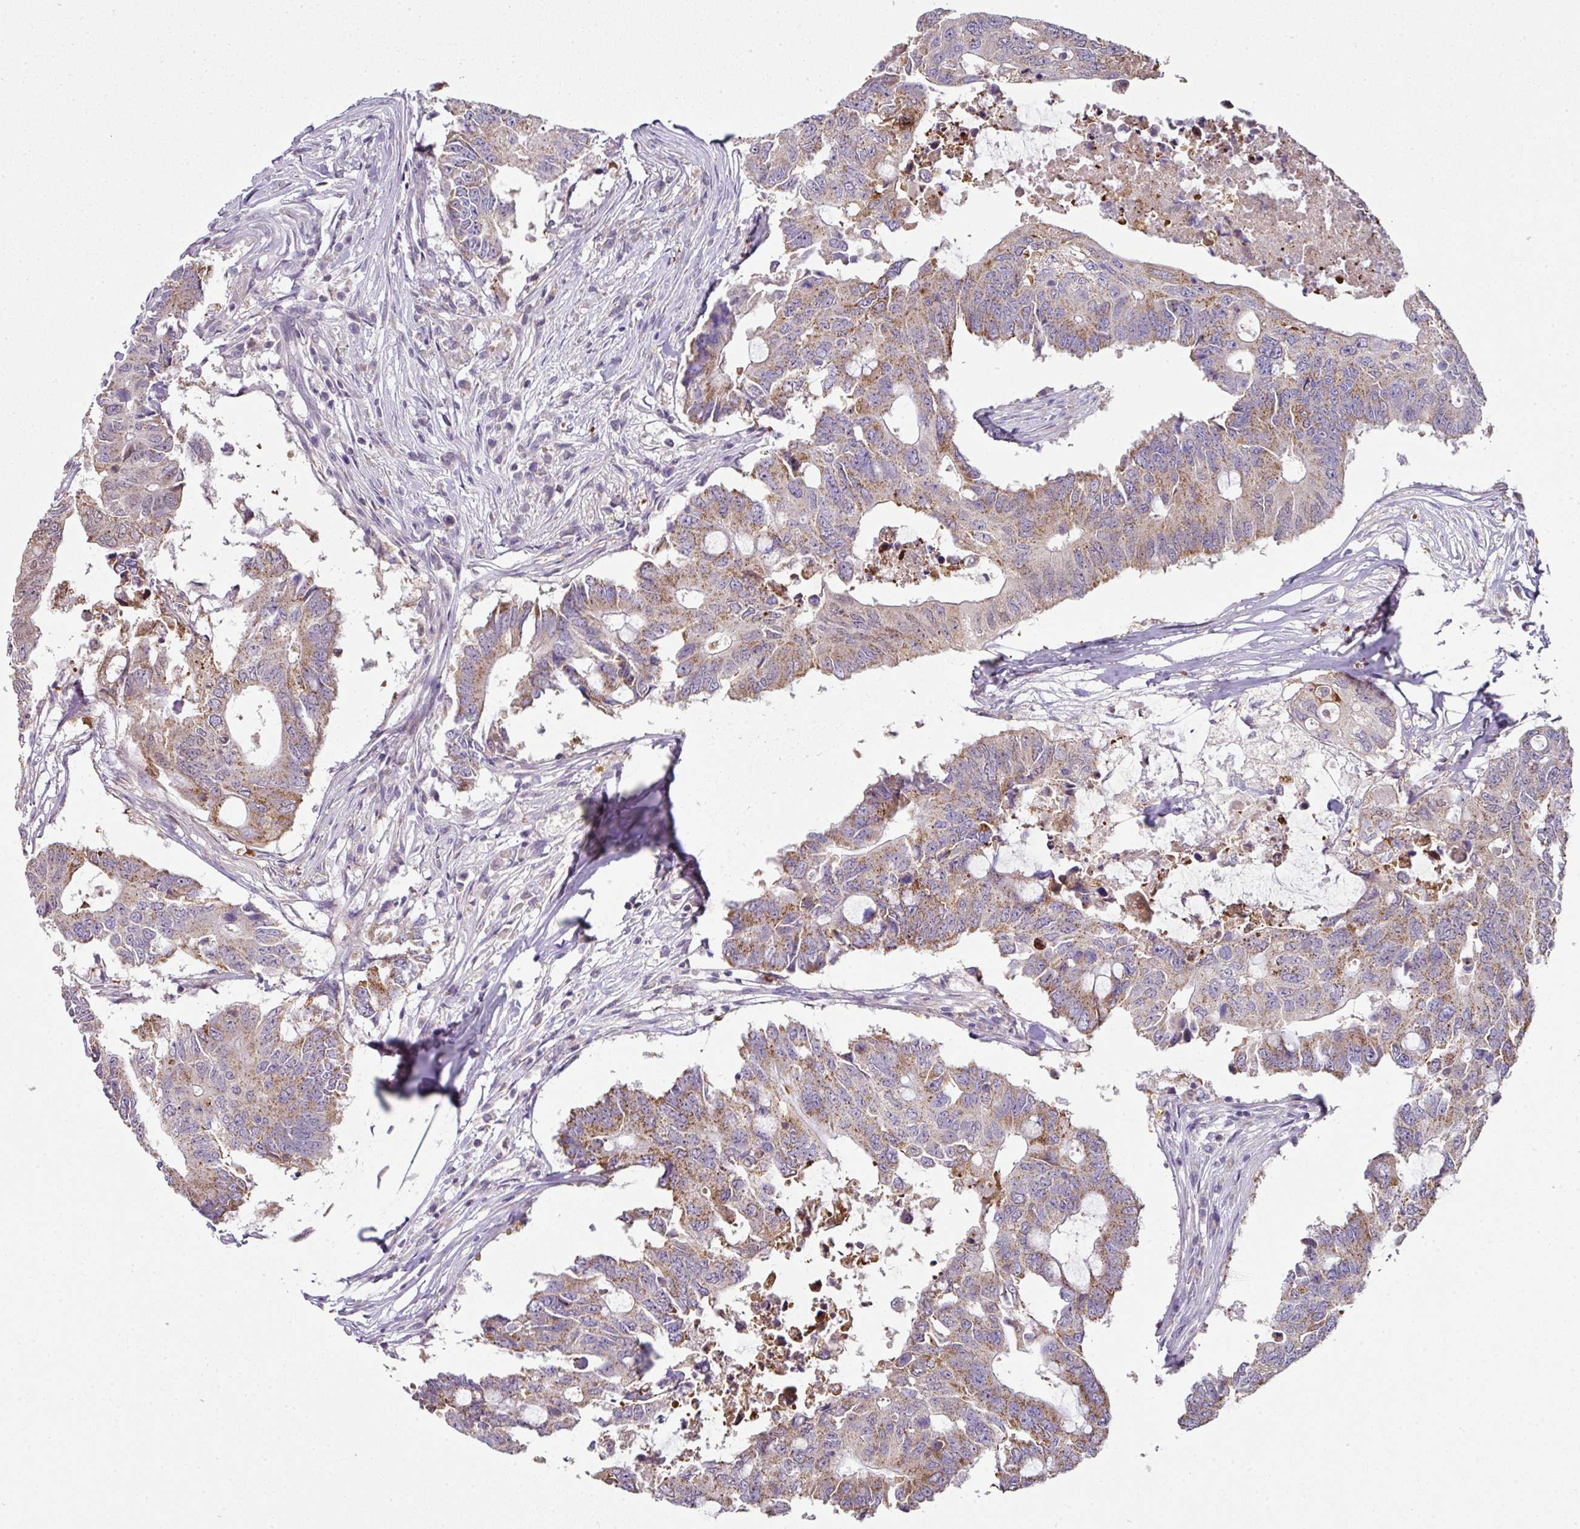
{"staining": {"intensity": "moderate", "quantity": "25%-75%", "location": "cytoplasmic/membranous"}, "tissue": "colorectal cancer", "cell_type": "Tumor cells", "image_type": "cancer", "snomed": [{"axis": "morphology", "description": "Adenocarcinoma, NOS"}, {"axis": "topography", "description": "Colon"}], "caption": "IHC of colorectal adenocarcinoma reveals medium levels of moderate cytoplasmic/membranous expression in approximately 25%-75% of tumor cells.", "gene": "ANKRD18A", "patient": {"sex": "male", "age": 71}}